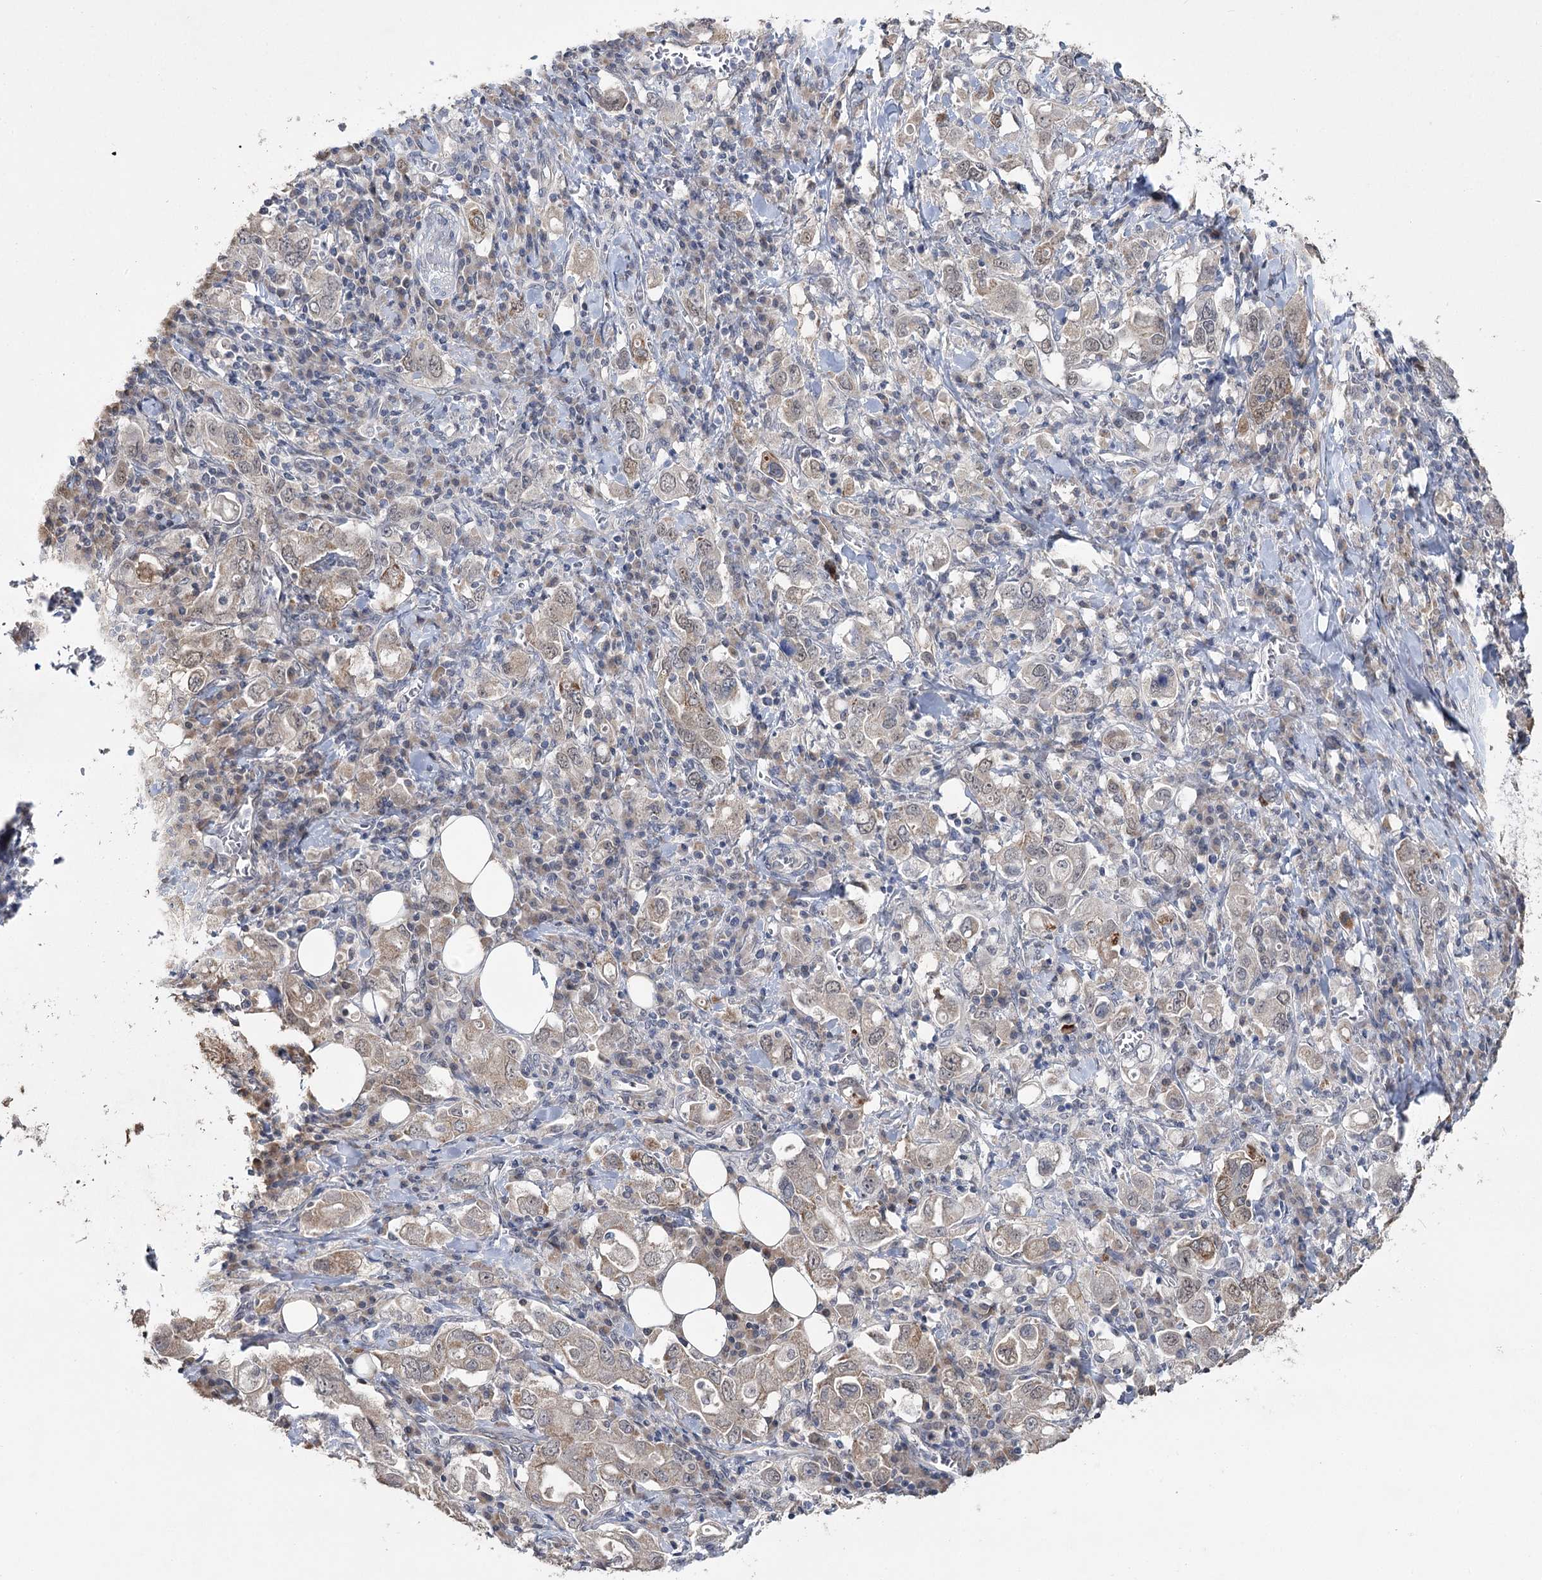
{"staining": {"intensity": "weak", "quantity": "<25%", "location": "cytoplasmic/membranous,nuclear"}, "tissue": "stomach cancer", "cell_type": "Tumor cells", "image_type": "cancer", "snomed": [{"axis": "morphology", "description": "Adenocarcinoma, NOS"}, {"axis": "topography", "description": "Stomach, upper"}], "caption": "A histopathology image of stomach cancer stained for a protein displays no brown staining in tumor cells.", "gene": "PHYHIPL", "patient": {"sex": "male", "age": 62}}